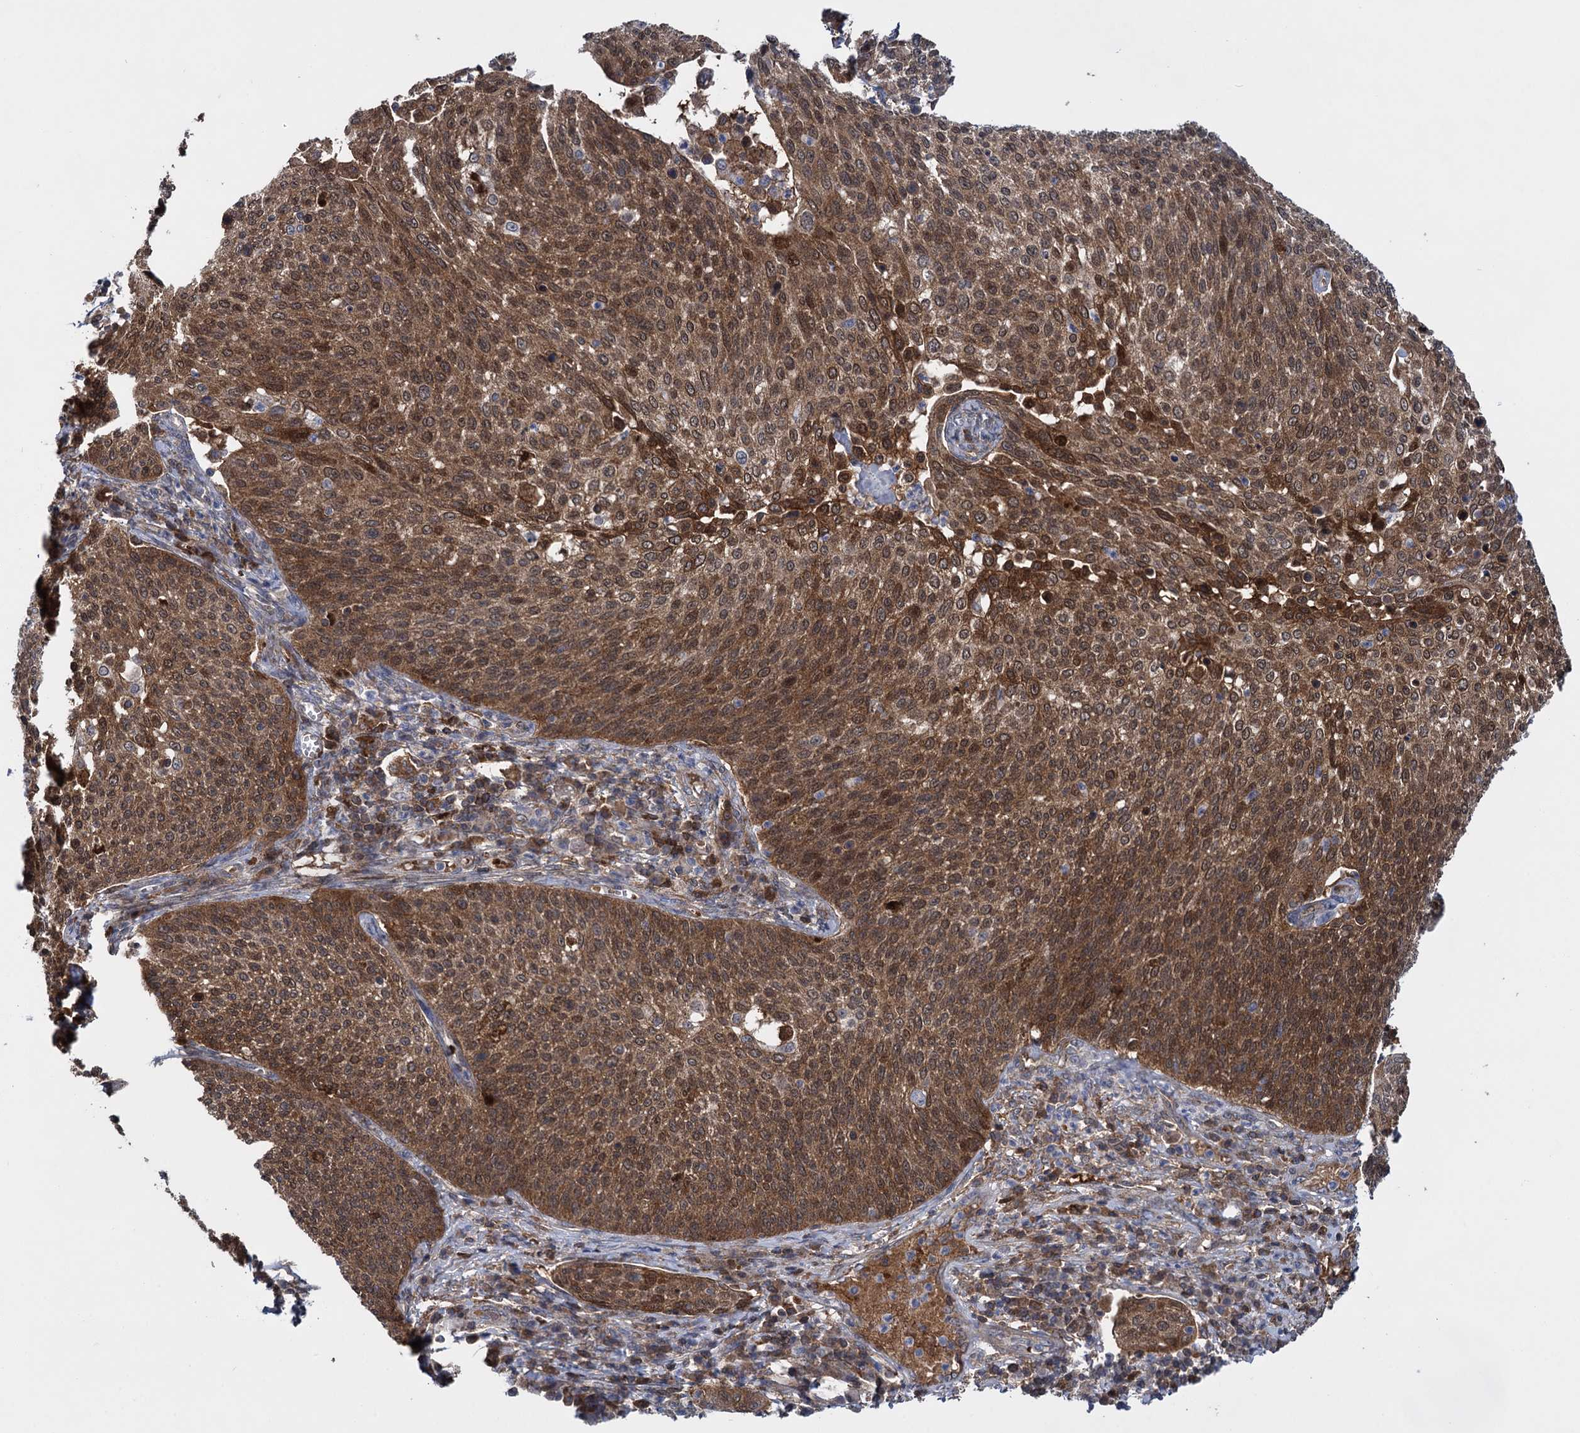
{"staining": {"intensity": "strong", "quantity": ">75%", "location": "cytoplasmic/membranous"}, "tissue": "cervical cancer", "cell_type": "Tumor cells", "image_type": "cancer", "snomed": [{"axis": "morphology", "description": "Squamous cell carcinoma, NOS"}, {"axis": "topography", "description": "Cervix"}], "caption": "Immunohistochemistry (IHC) (DAB (3,3'-diaminobenzidine)) staining of human cervical squamous cell carcinoma shows strong cytoplasmic/membranous protein staining in about >75% of tumor cells.", "gene": "GLO1", "patient": {"sex": "female", "age": 34}}